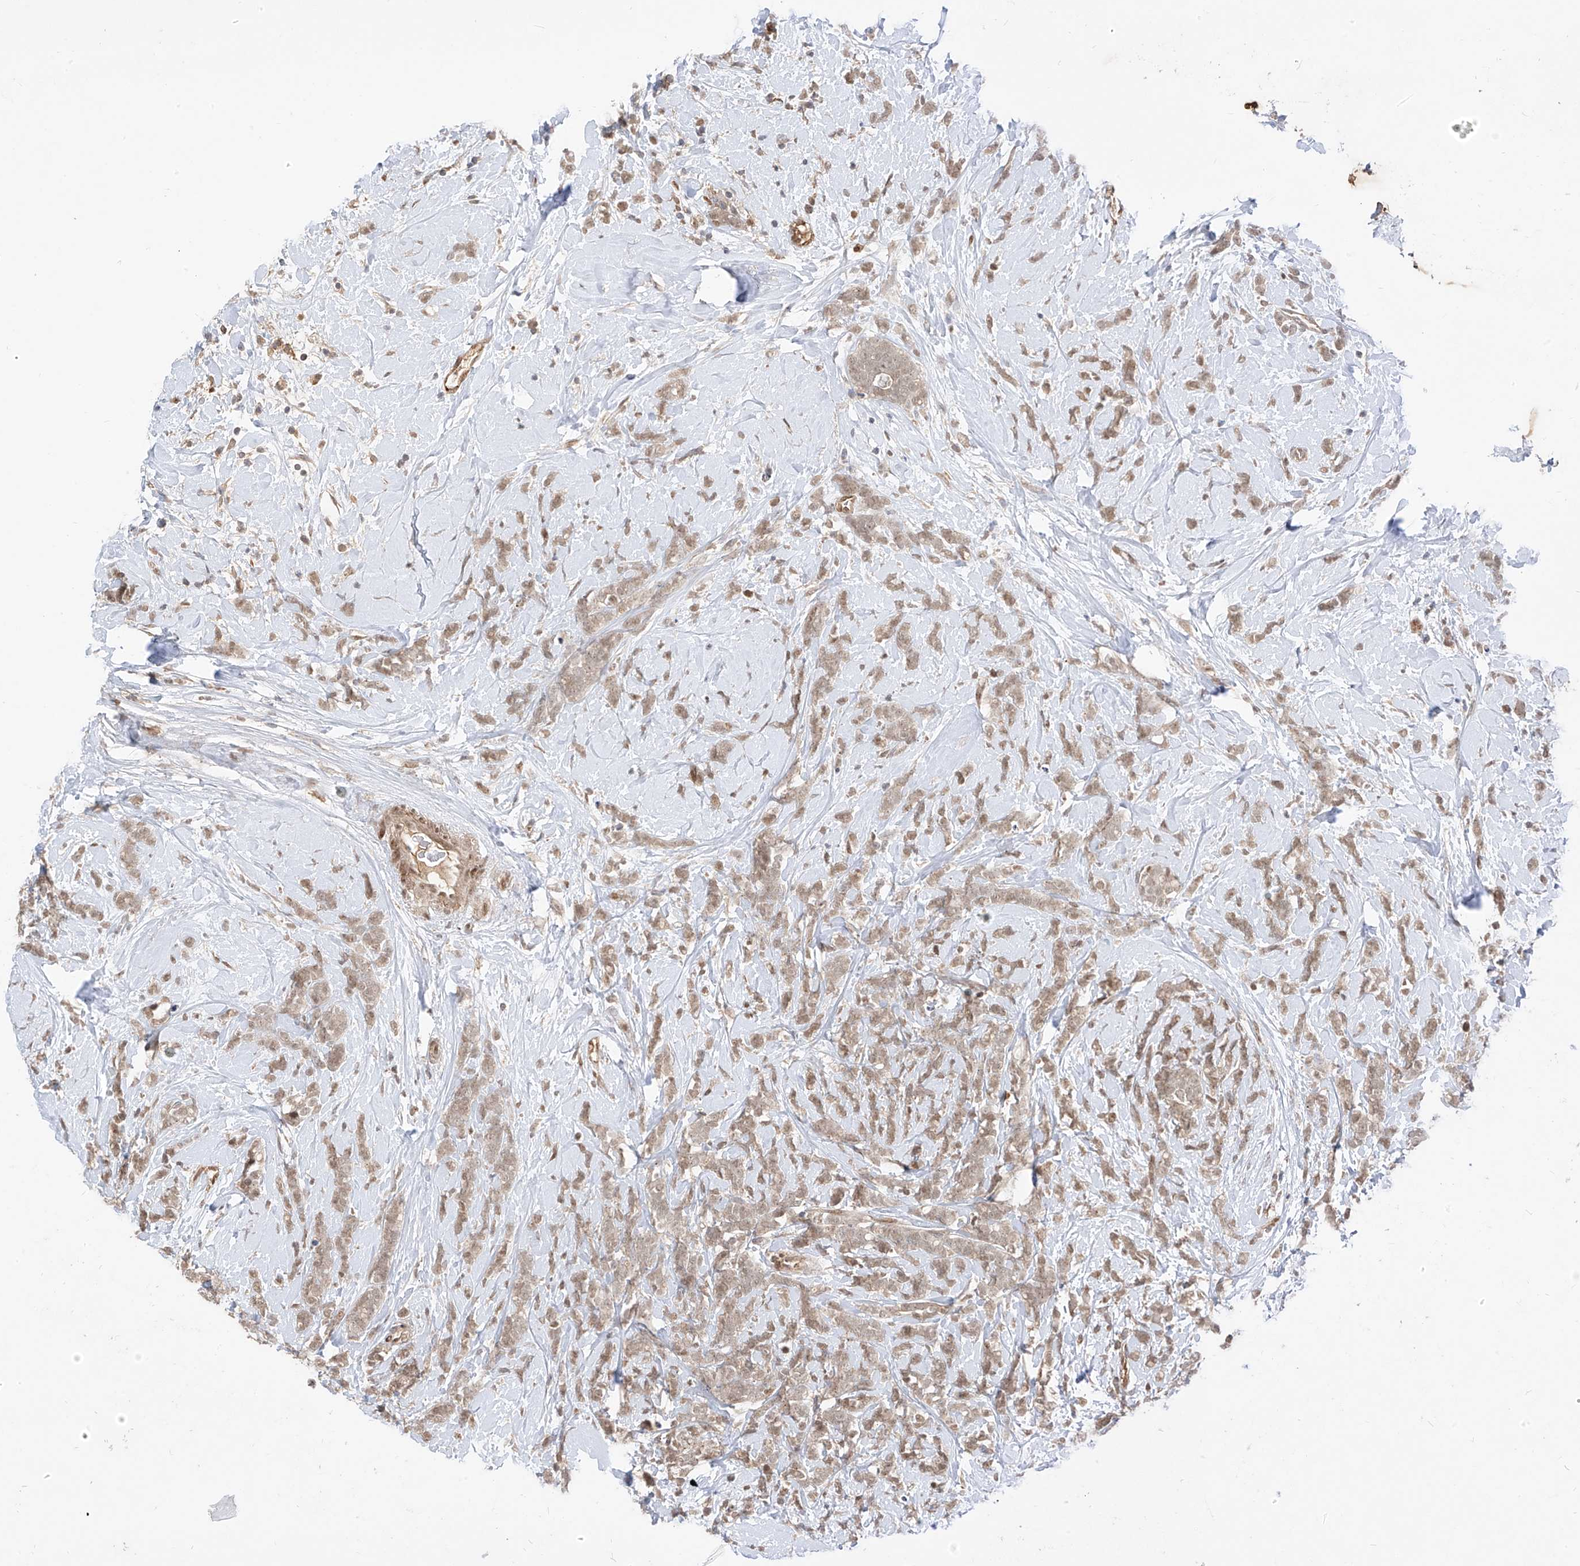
{"staining": {"intensity": "weak", "quantity": ">75%", "location": "cytoplasmic/membranous,nuclear"}, "tissue": "breast cancer", "cell_type": "Tumor cells", "image_type": "cancer", "snomed": [{"axis": "morphology", "description": "Lobular carcinoma"}, {"axis": "topography", "description": "Breast"}], "caption": "Breast cancer tissue exhibits weak cytoplasmic/membranous and nuclear positivity in approximately >75% of tumor cells, visualized by immunohistochemistry.", "gene": "MRTFA", "patient": {"sex": "female", "age": 58}}